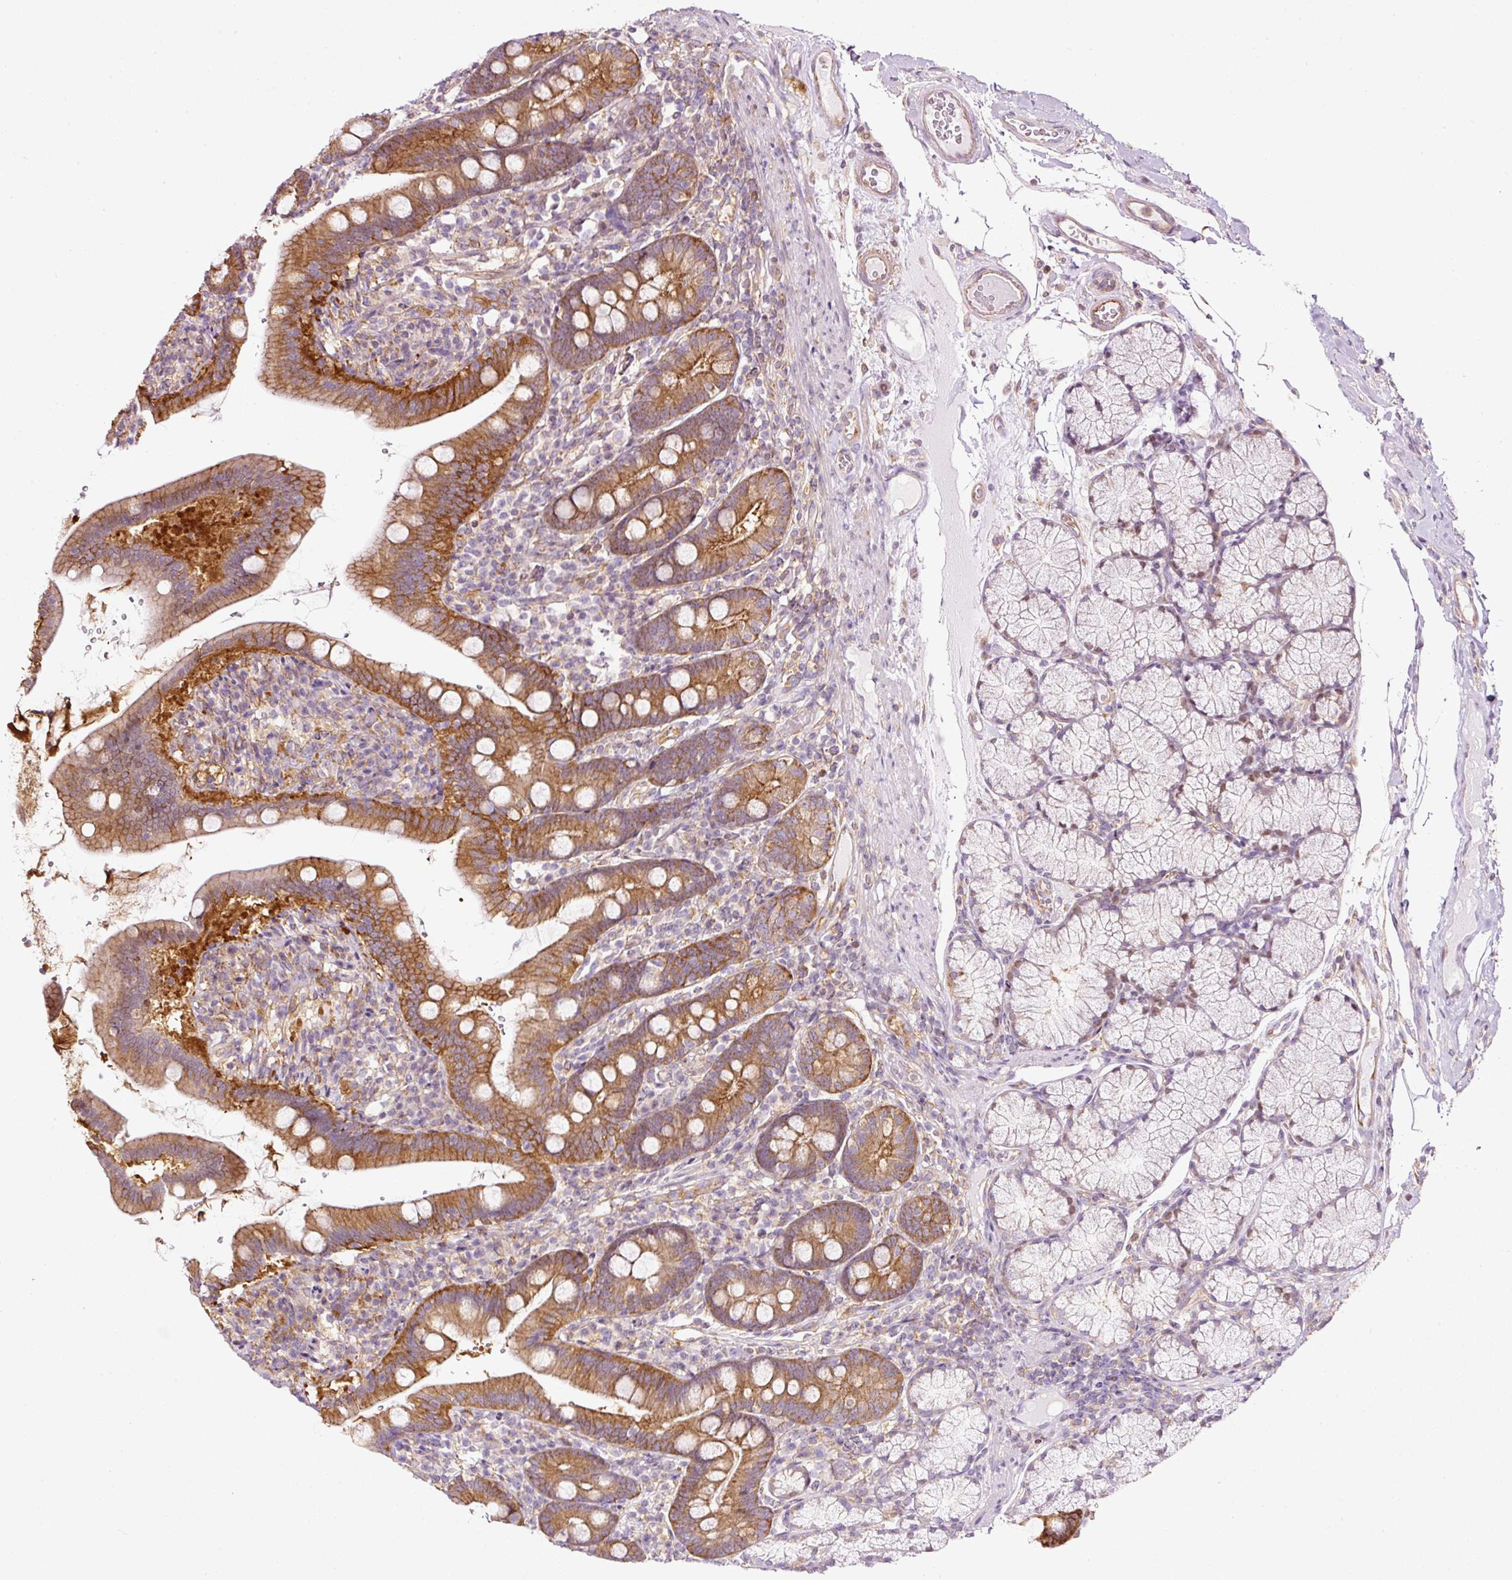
{"staining": {"intensity": "moderate", "quantity": ">75%", "location": "cytoplasmic/membranous"}, "tissue": "duodenum", "cell_type": "Glandular cells", "image_type": "normal", "snomed": [{"axis": "morphology", "description": "Normal tissue, NOS"}, {"axis": "topography", "description": "Duodenum"}], "caption": "Moderate cytoplasmic/membranous expression for a protein is seen in approximately >75% of glandular cells of unremarkable duodenum using immunohistochemistry (IHC).", "gene": "SCNM1", "patient": {"sex": "female", "age": 67}}